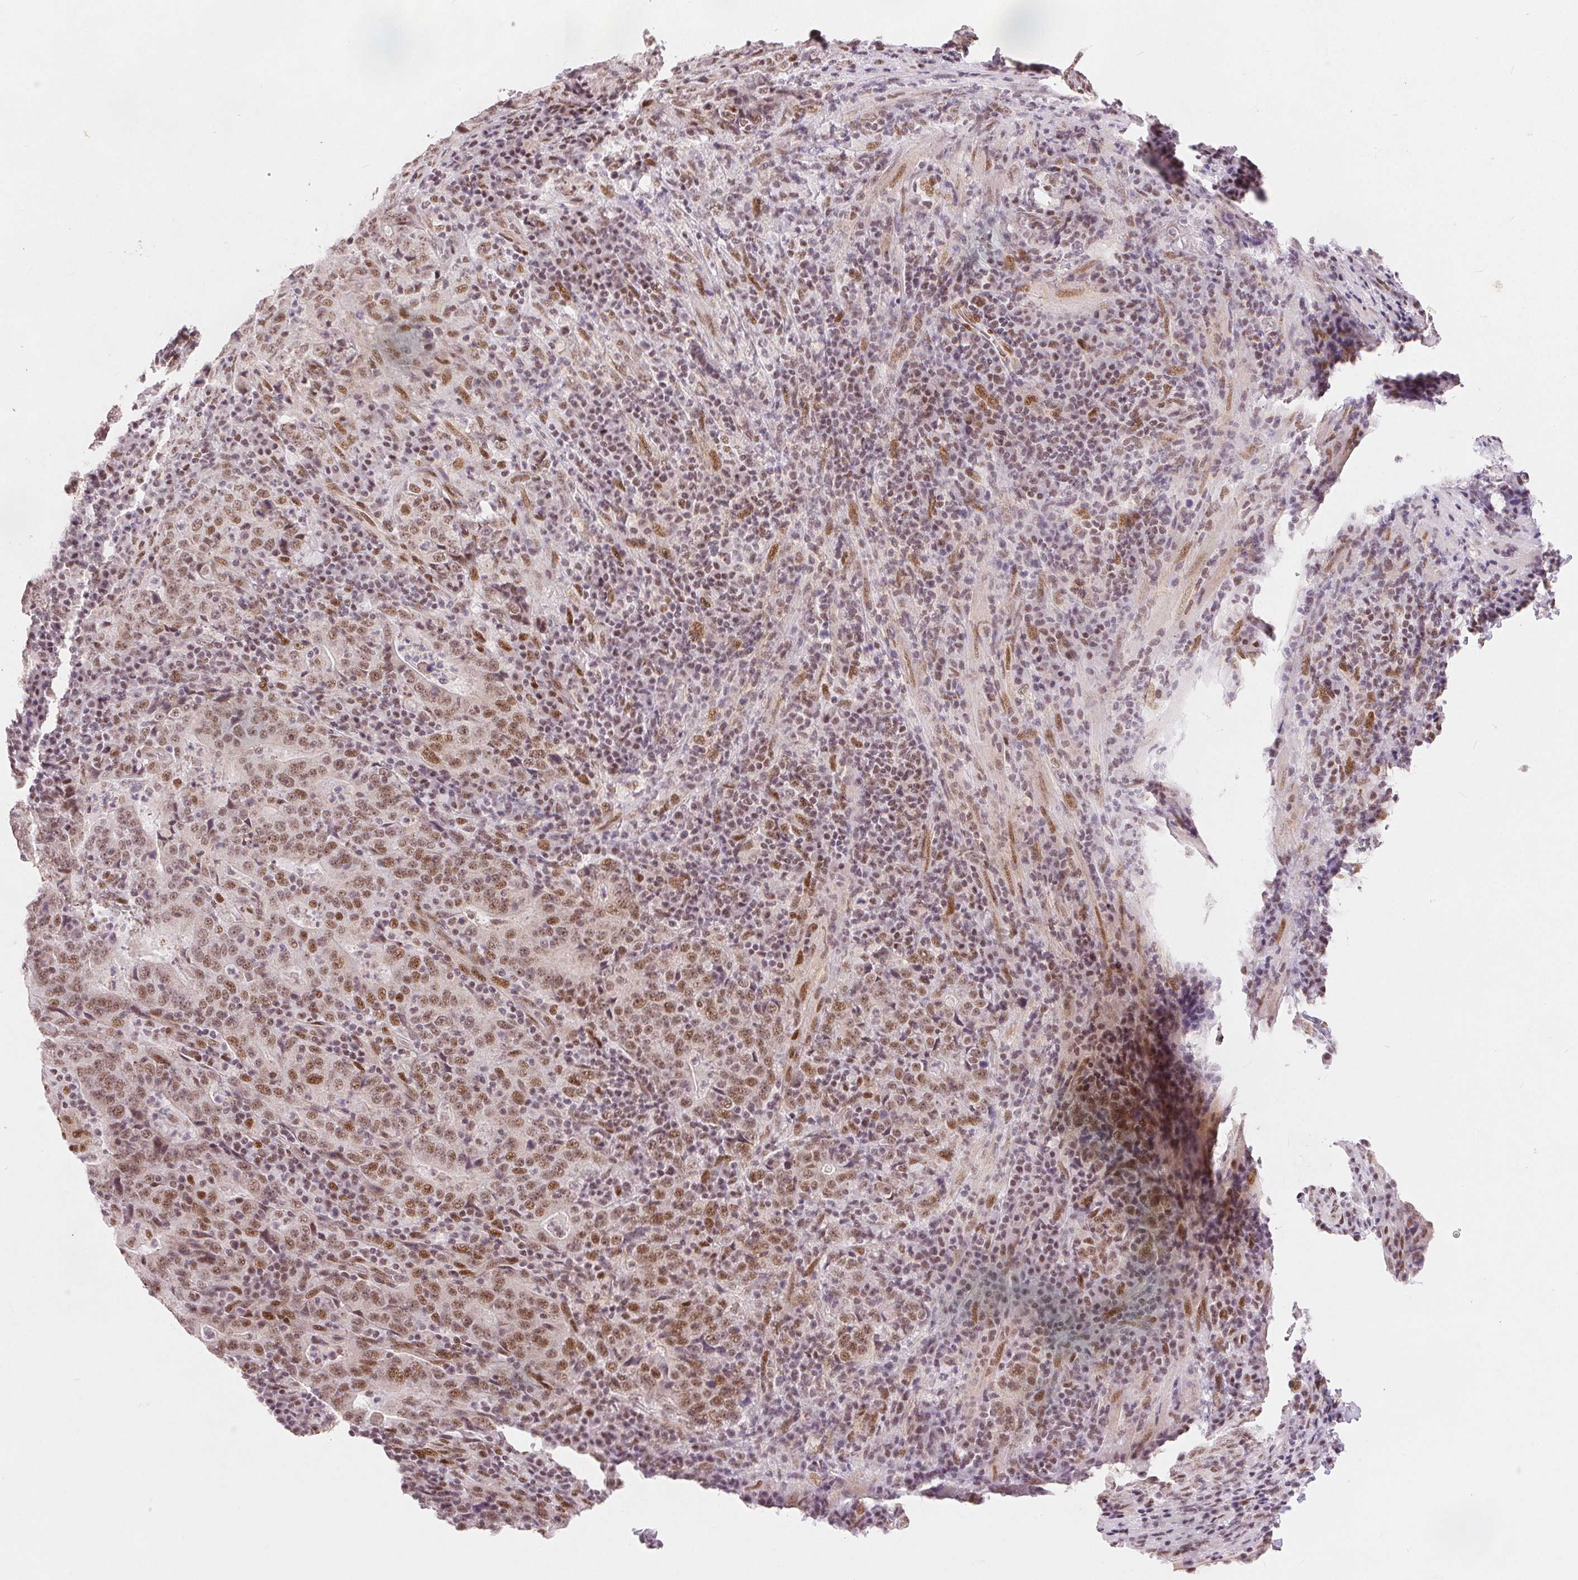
{"staining": {"intensity": "moderate", "quantity": ">75%", "location": "nuclear"}, "tissue": "stomach cancer", "cell_type": "Tumor cells", "image_type": "cancer", "snomed": [{"axis": "morphology", "description": "Normal tissue, NOS"}, {"axis": "morphology", "description": "Adenocarcinoma, NOS"}, {"axis": "topography", "description": "Stomach, upper"}, {"axis": "topography", "description": "Stomach"}], "caption": "Immunohistochemical staining of stomach cancer exhibits medium levels of moderate nuclear expression in about >75% of tumor cells.", "gene": "ZNF703", "patient": {"sex": "male", "age": 59}}